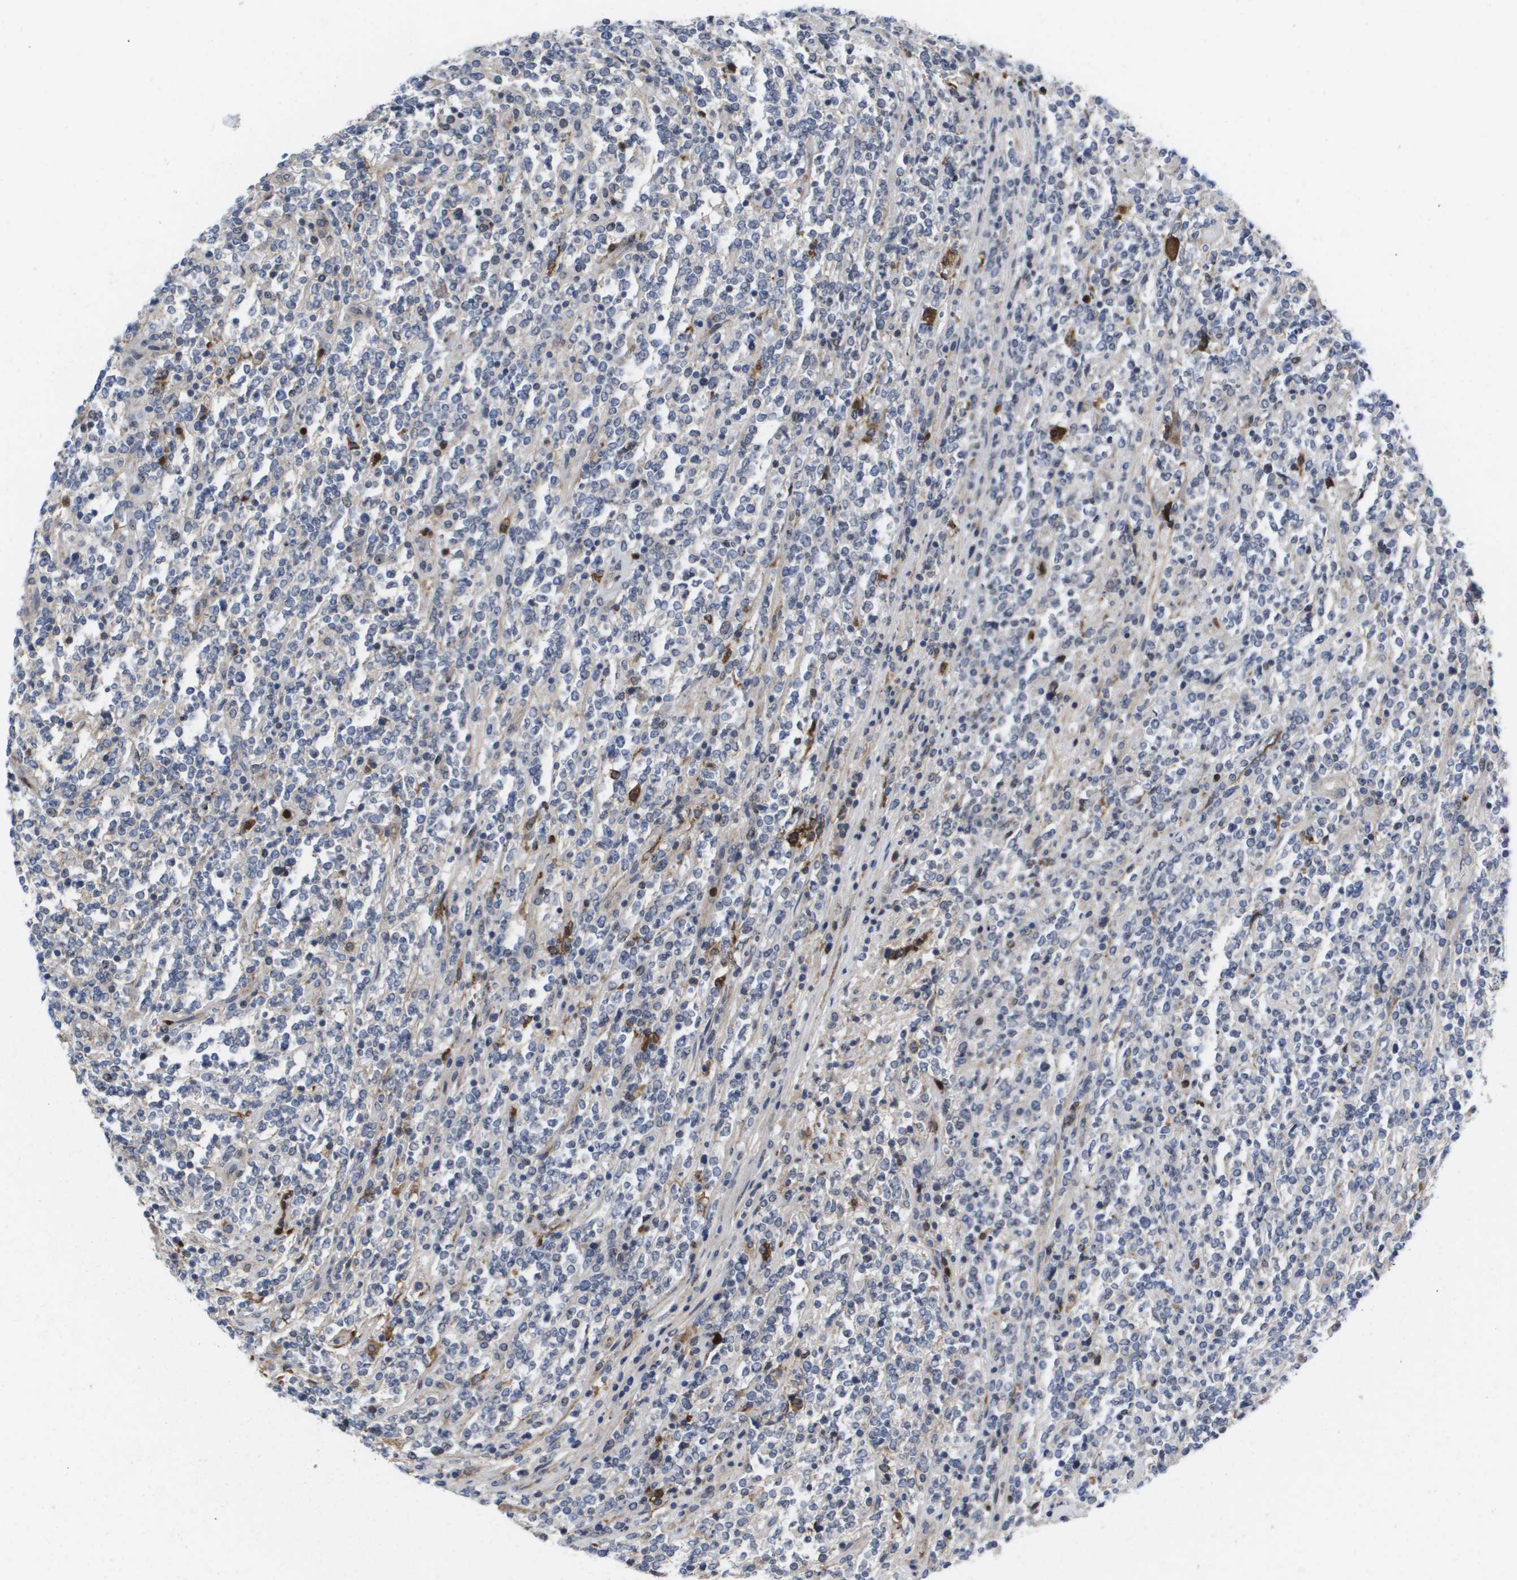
{"staining": {"intensity": "negative", "quantity": "none", "location": "none"}, "tissue": "lymphoma", "cell_type": "Tumor cells", "image_type": "cancer", "snomed": [{"axis": "morphology", "description": "Malignant lymphoma, non-Hodgkin's type, High grade"}, {"axis": "topography", "description": "Soft tissue"}], "caption": "Tumor cells are negative for protein expression in human high-grade malignant lymphoma, non-Hodgkin's type. (Stains: DAB immunohistochemistry (IHC) with hematoxylin counter stain, Microscopy: brightfield microscopy at high magnification).", "gene": "SERPINC1", "patient": {"sex": "male", "age": 18}}